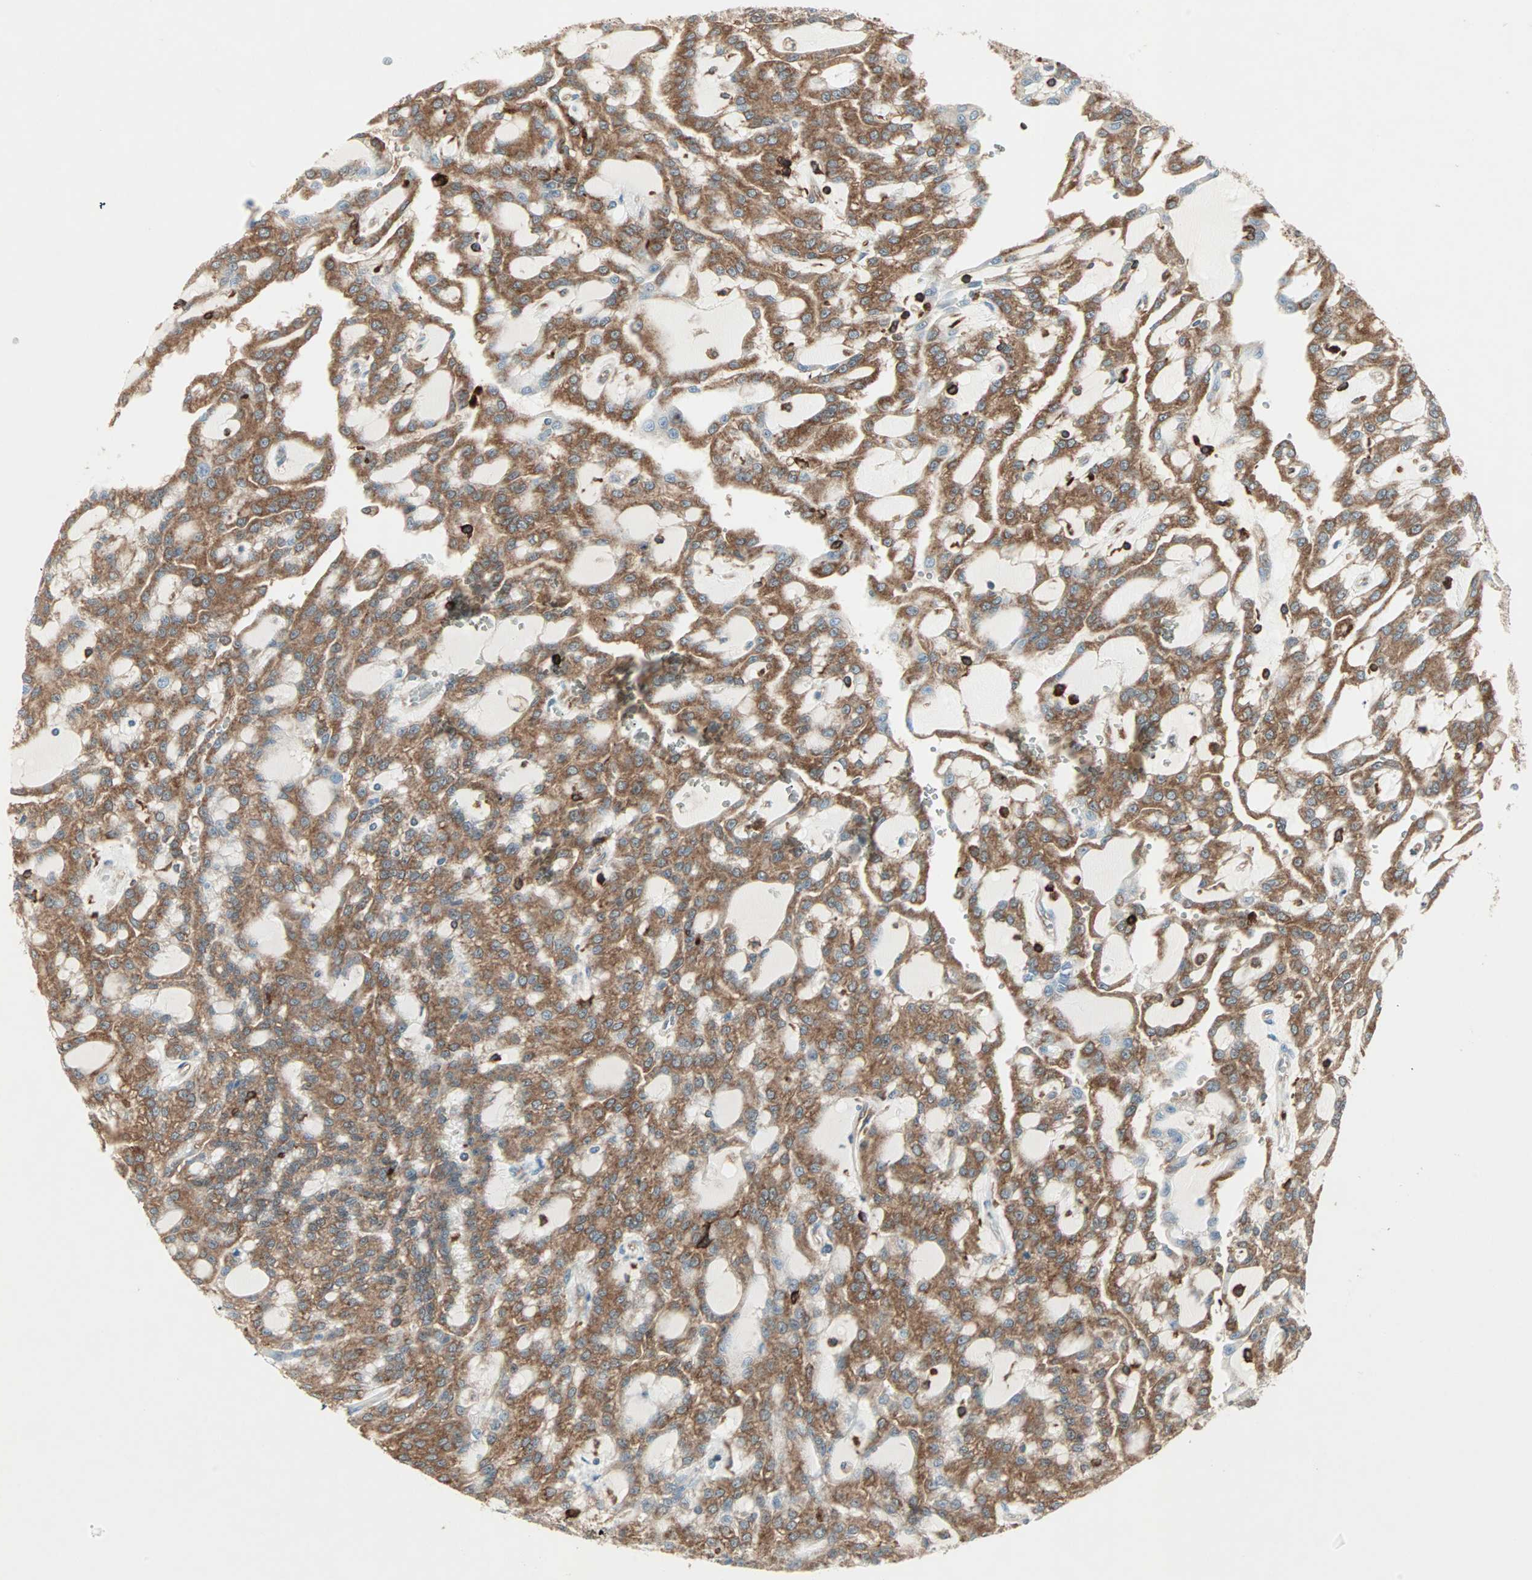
{"staining": {"intensity": "strong", "quantity": ">75%", "location": "cytoplasmic/membranous"}, "tissue": "renal cancer", "cell_type": "Tumor cells", "image_type": "cancer", "snomed": [{"axis": "morphology", "description": "Adenocarcinoma, NOS"}, {"axis": "topography", "description": "Kidney"}], "caption": "A high amount of strong cytoplasmic/membranous staining is seen in about >75% of tumor cells in renal adenocarcinoma tissue.", "gene": "MMP3", "patient": {"sex": "male", "age": 63}}